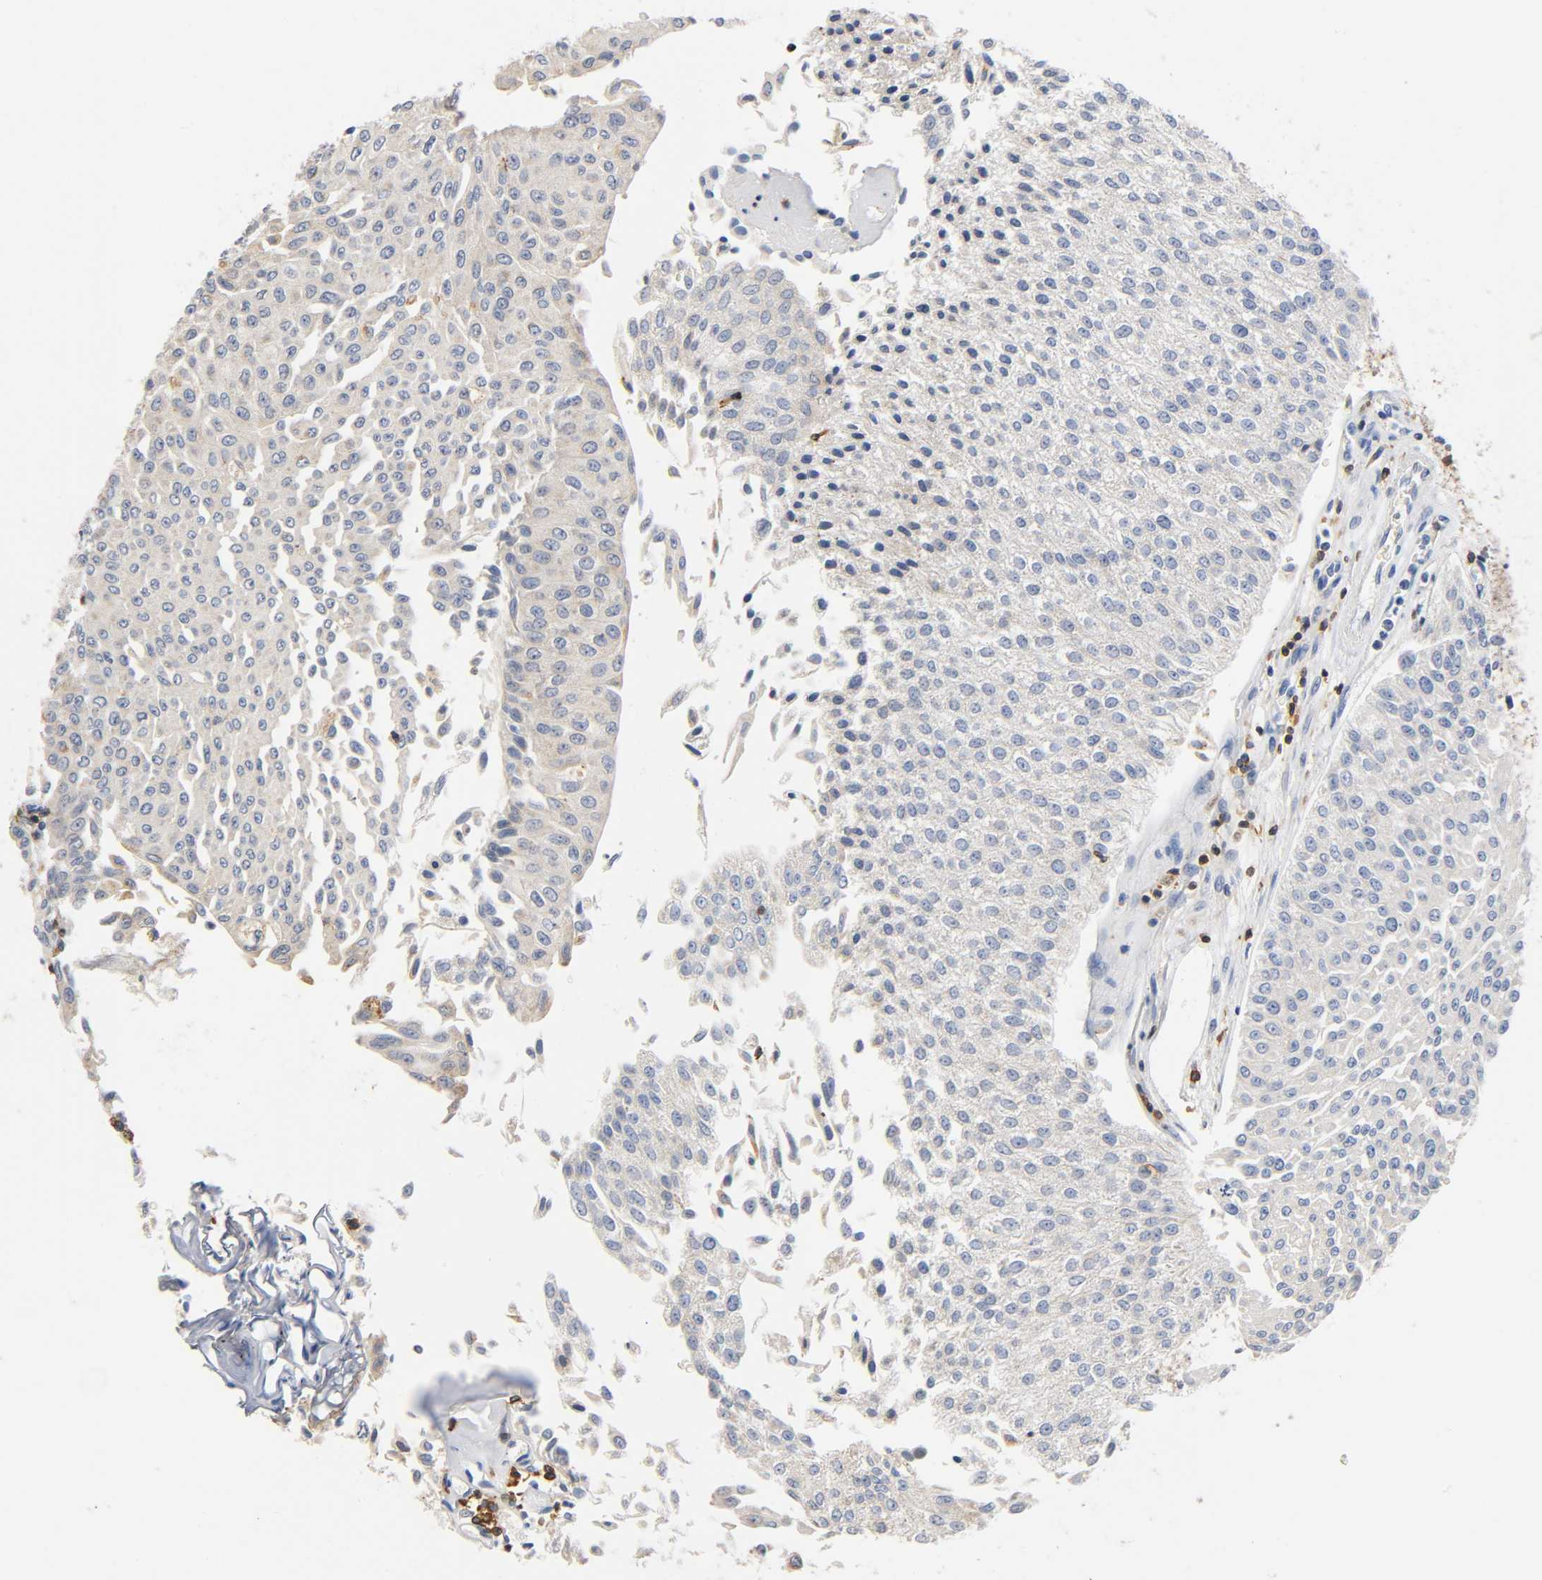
{"staining": {"intensity": "negative", "quantity": "none", "location": "none"}, "tissue": "urothelial cancer", "cell_type": "Tumor cells", "image_type": "cancer", "snomed": [{"axis": "morphology", "description": "Urothelial carcinoma, Low grade"}, {"axis": "topography", "description": "Urinary bladder"}], "caption": "High magnification brightfield microscopy of urothelial cancer stained with DAB (brown) and counterstained with hematoxylin (blue): tumor cells show no significant expression.", "gene": "UCKL1", "patient": {"sex": "male", "age": 86}}